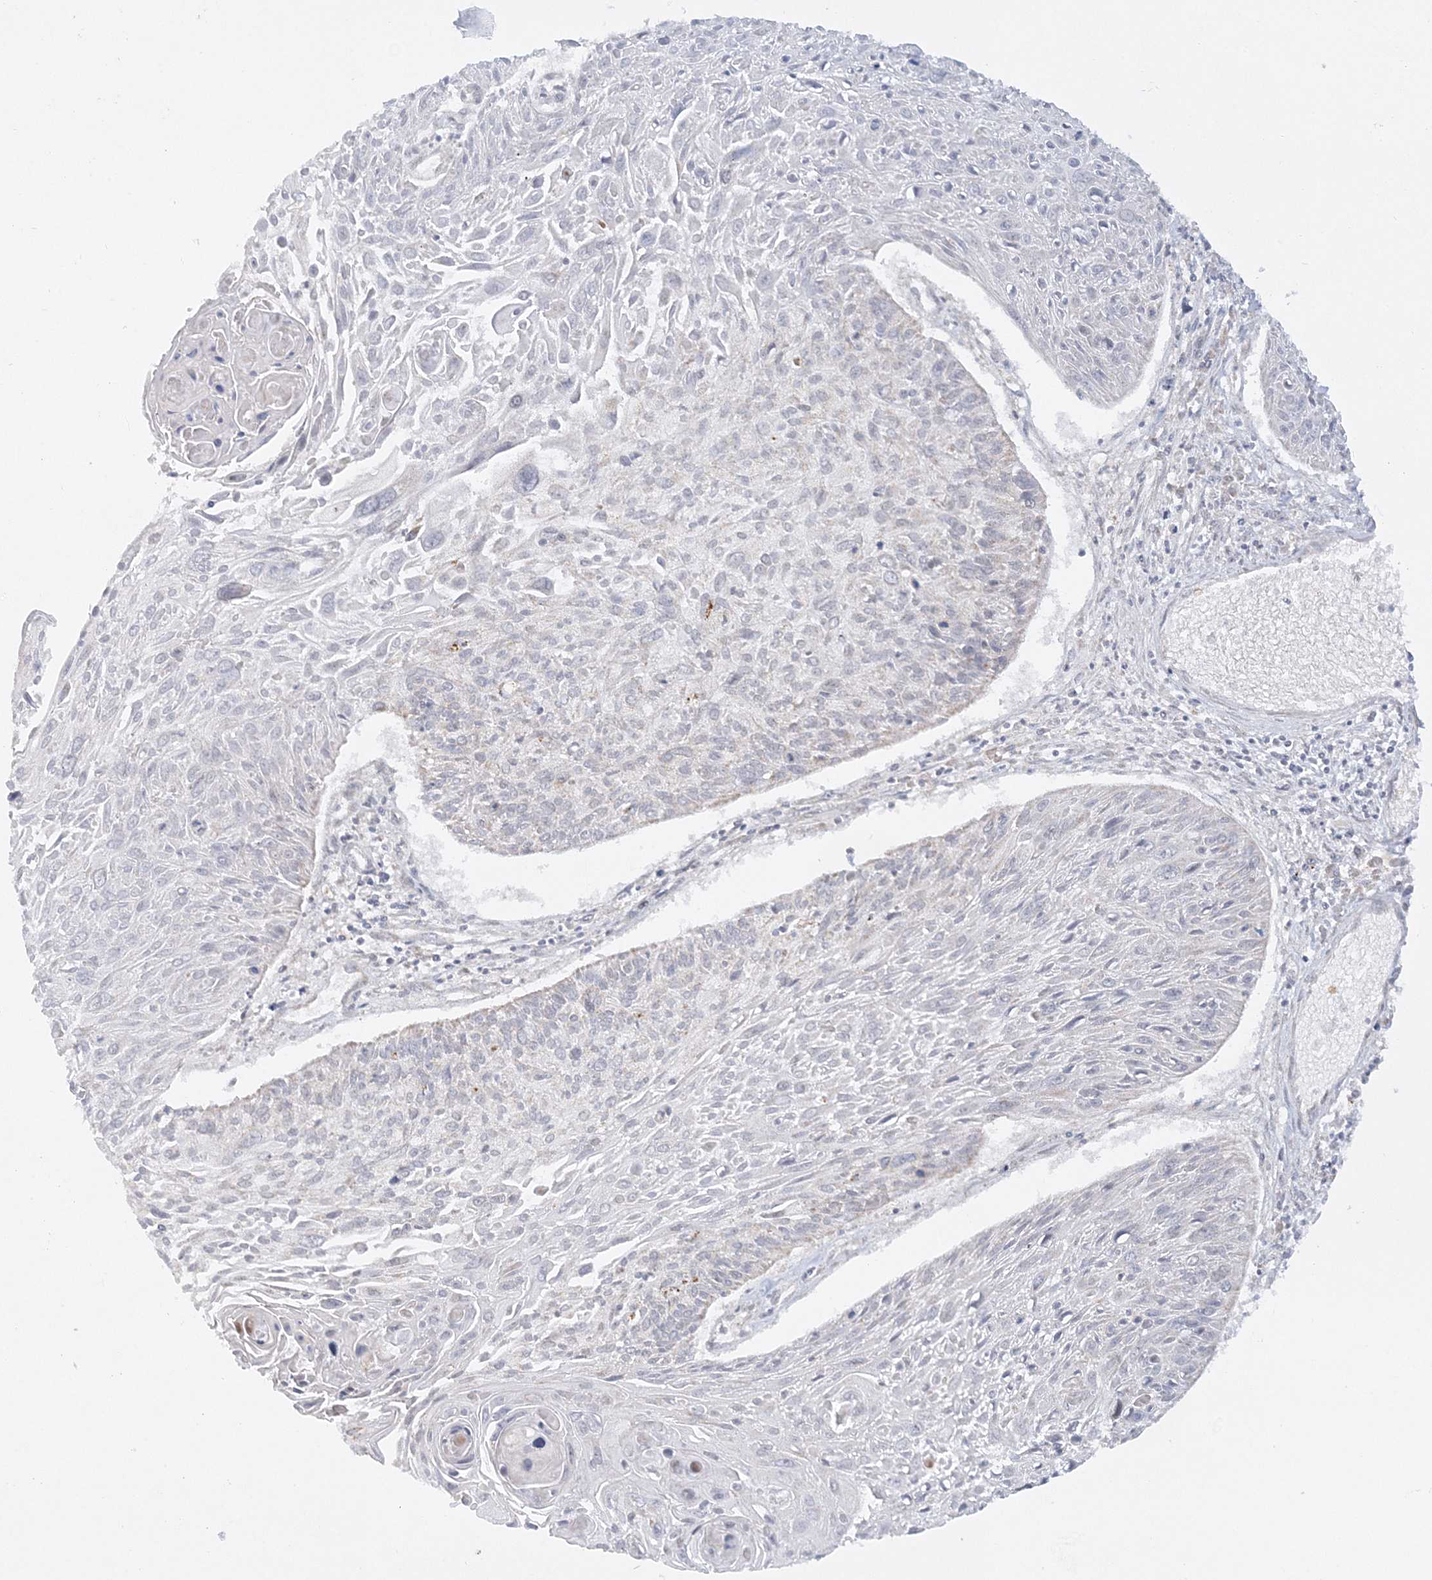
{"staining": {"intensity": "negative", "quantity": "none", "location": "none"}, "tissue": "cervical cancer", "cell_type": "Tumor cells", "image_type": "cancer", "snomed": [{"axis": "morphology", "description": "Squamous cell carcinoma, NOS"}, {"axis": "topography", "description": "Cervix"}], "caption": "High power microscopy image of an IHC photomicrograph of cervical cancer (squamous cell carcinoma), revealing no significant expression in tumor cells.", "gene": "RAB11FIP2", "patient": {"sex": "female", "age": 51}}